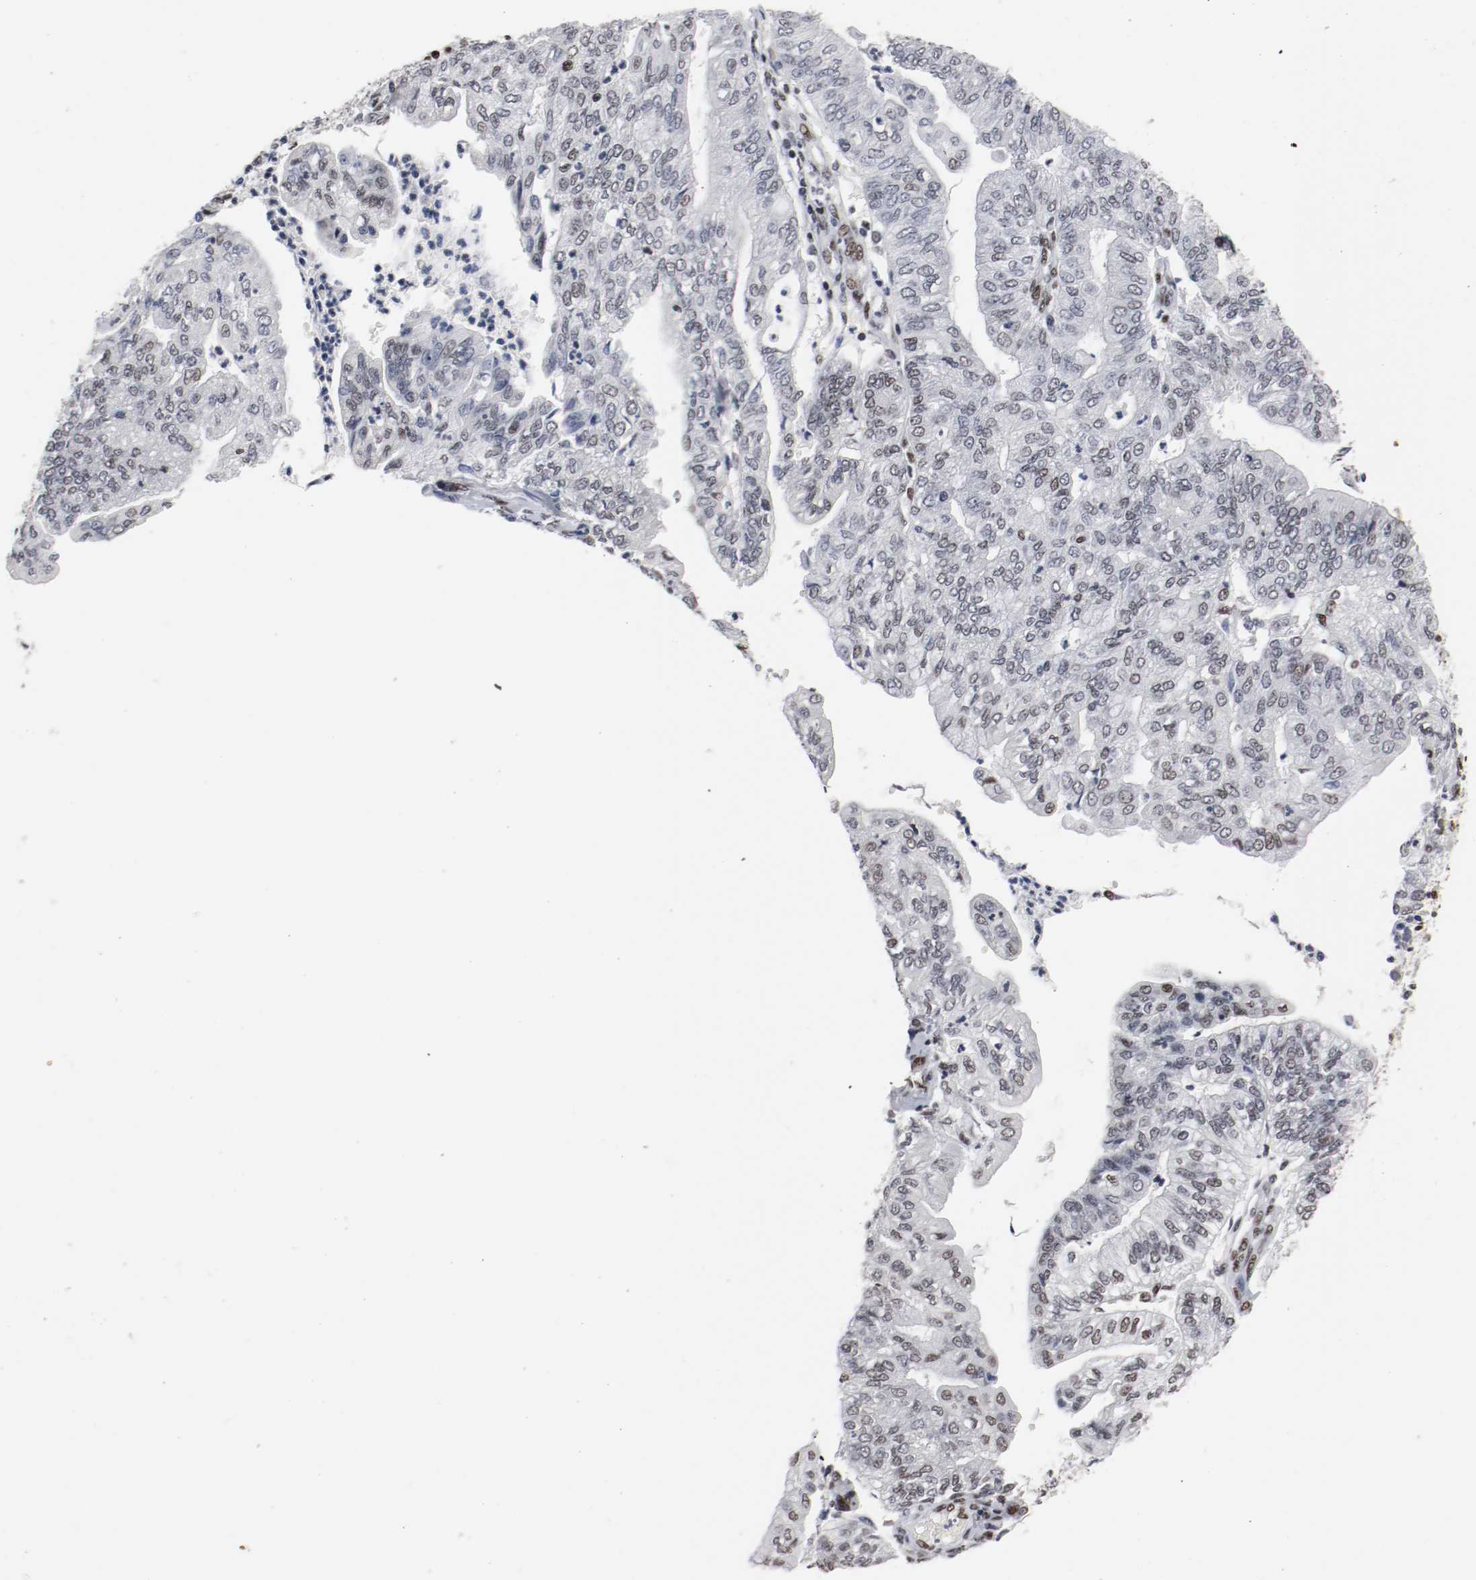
{"staining": {"intensity": "negative", "quantity": "none", "location": "none"}, "tissue": "endometrial cancer", "cell_type": "Tumor cells", "image_type": "cancer", "snomed": [{"axis": "morphology", "description": "Adenocarcinoma, NOS"}, {"axis": "topography", "description": "Endometrium"}], "caption": "Endometrial cancer was stained to show a protein in brown. There is no significant positivity in tumor cells. Brightfield microscopy of immunohistochemistry stained with DAB (3,3'-diaminobenzidine) (brown) and hematoxylin (blue), captured at high magnification.", "gene": "MEF2D", "patient": {"sex": "female", "age": 59}}